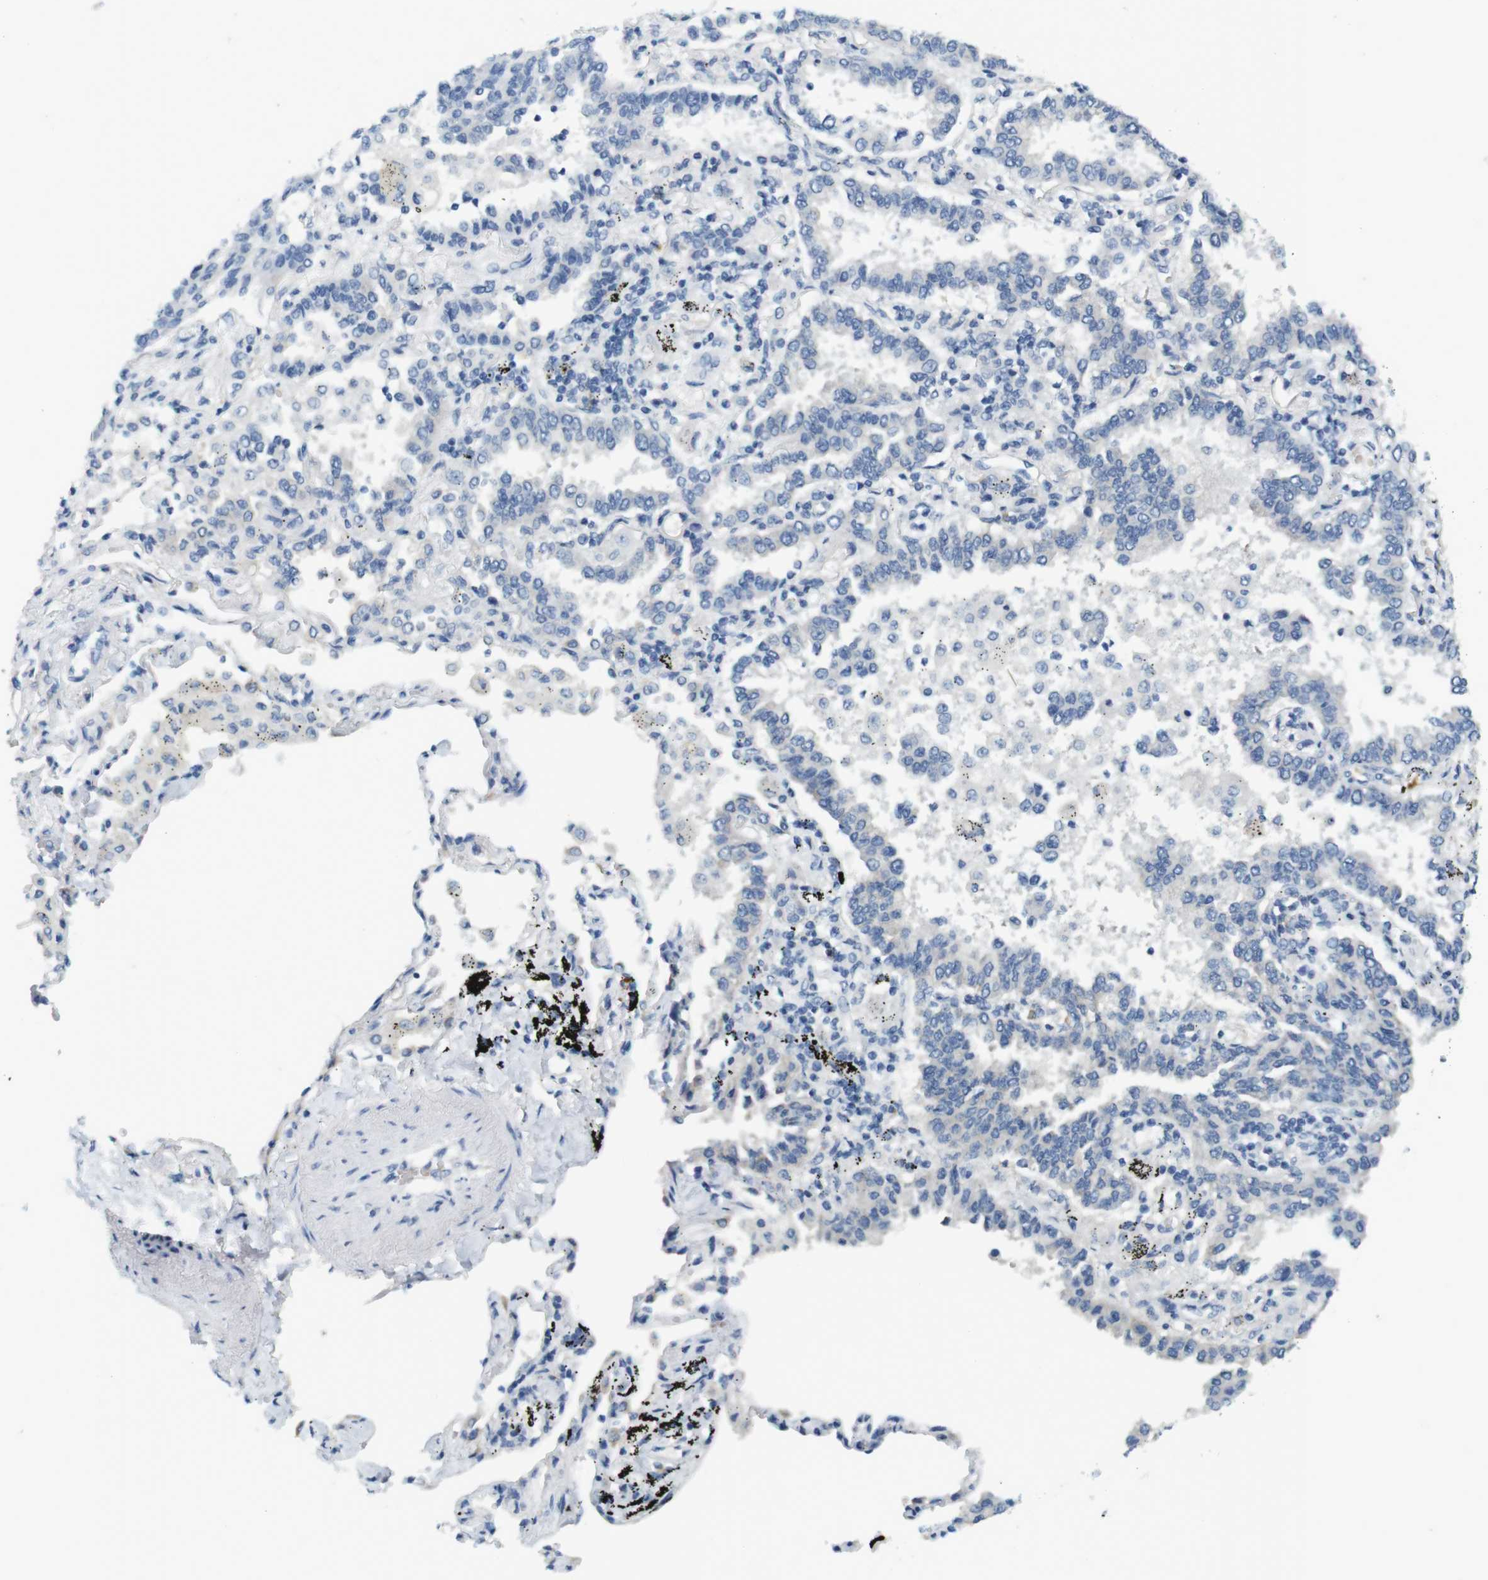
{"staining": {"intensity": "negative", "quantity": "none", "location": "none"}, "tissue": "lung cancer", "cell_type": "Tumor cells", "image_type": "cancer", "snomed": [{"axis": "morphology", "description": "Normal tissue, NOS"}, {"axis": "morphology", "description": "Adenocarcinoma, NOS"}, {"axis": "topography", "description": "Lung"}], "caption": "This is a micrograph of immunohistochemistry staining of lung cancer (adenocarcinoma), which shows no expression in tumor cells.", "gene": "LRRK2", "patient": {"sex": "male", "age": 59}}